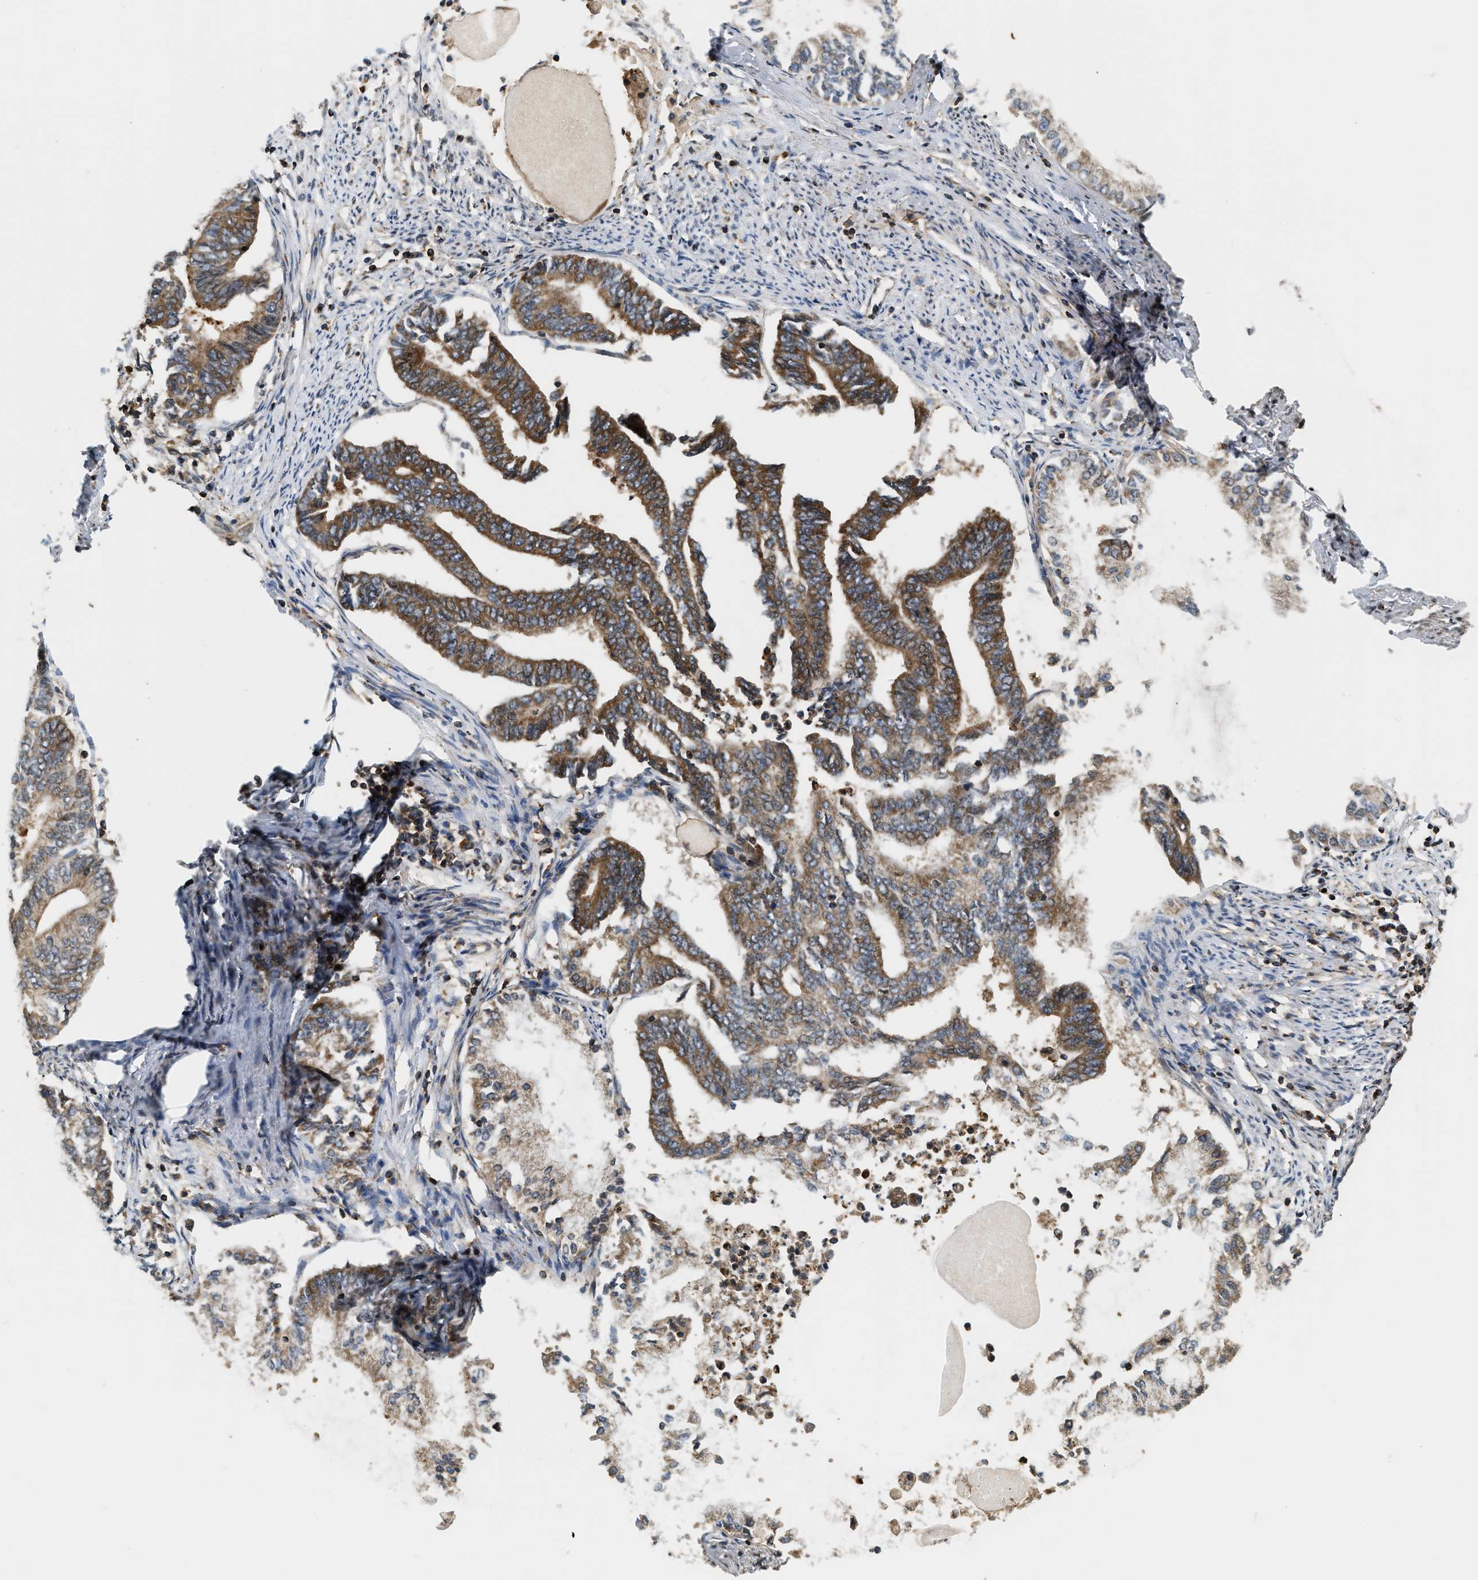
{"staining": {"intensity": "moderate", "quantity": ">75%", "location": "cytoplasmic/membranous"}, "tissue": "endometrial cancer", "cell_type": "Tumor cells", "image_type": "cancer", "snomed": [{"axis": "morphology", "description": "Adenocarcinoma, NOS"}, {"axis": "topography", "description": "Endometrium"}], "caption": "Moderate cytoplasmic/membranous expression is identified in about >75% of tumor cells in endometrial cancer (adenocarcinoma).", "gene": "SNX5", "patient": {"sex": "female", "age": 86}}